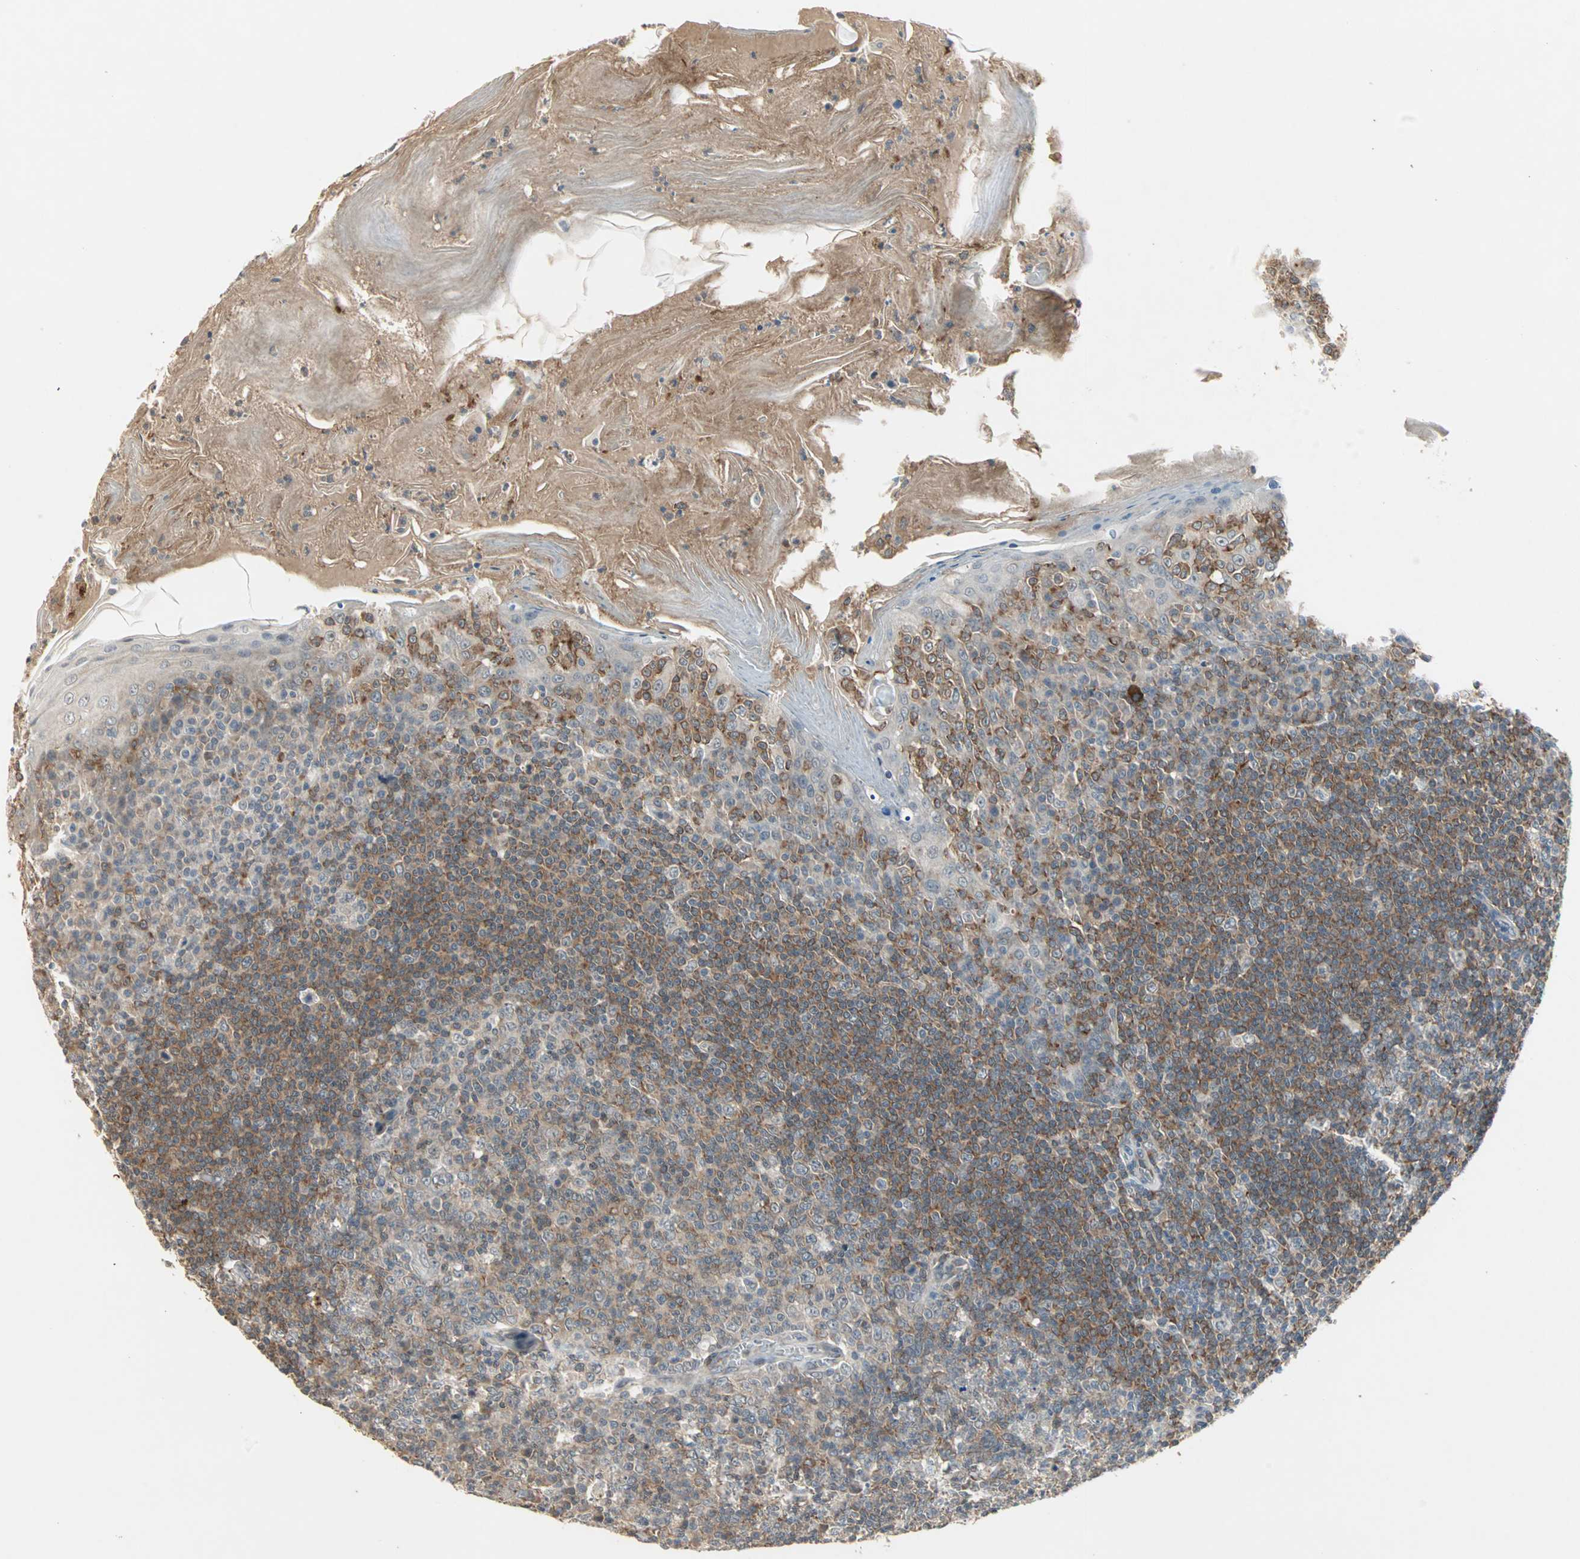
{"staining": {"intensity": "moderate", "quantity": ">75%", "location": "cytoplasmic/membranous"}, "tissue": "tonsil", "cell_type": "Germinal center cells", "image_type": "normal", "snomed": [{"axis": "morphology", "description": "Normal tissue, NOS"}, {"axis": "topography", "description": "Tonsil"}], "caption": "Benign tonsil shows moderate cytoplasmic/membranous staining in about >75% of germinal center cells (DAB (3,3'-diaminobenzidine) = brown stain, brightfield microscopy at high magnification)..", "gene": "PROS1", "patient": {"sex": "male", "age": 31}}